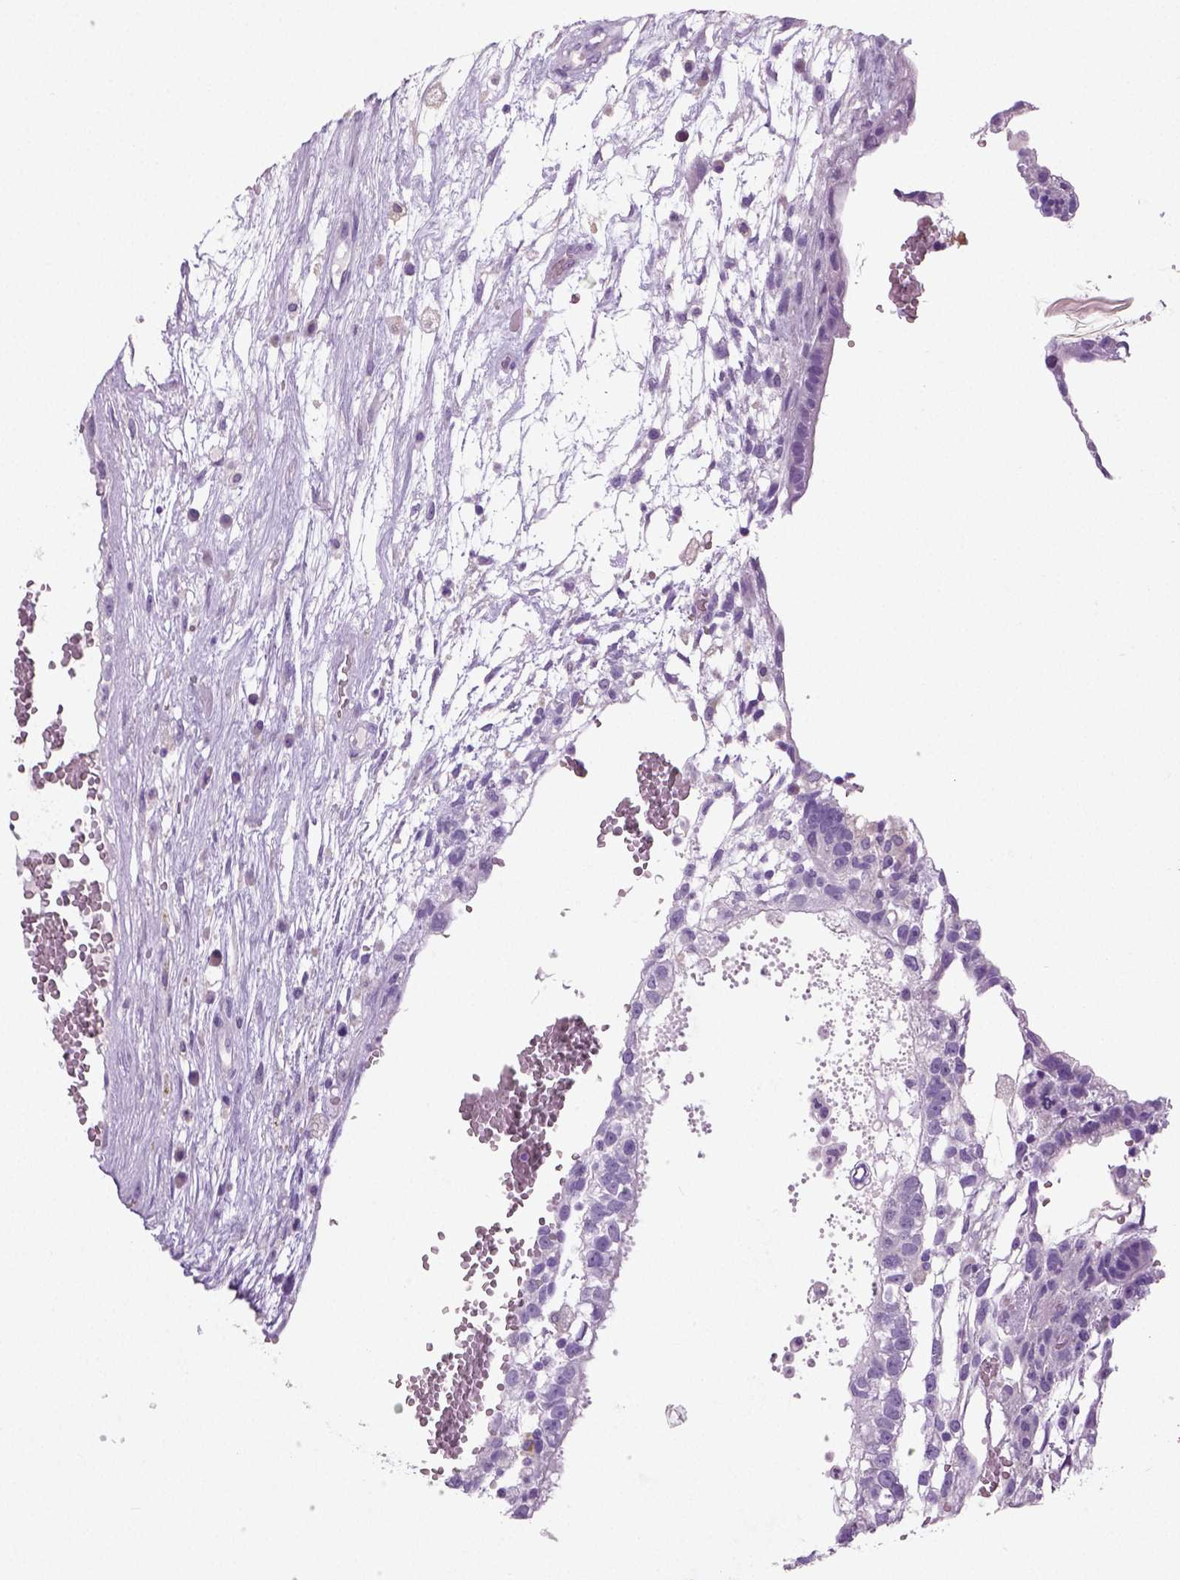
{"staining": {"intensity": "negative", "quantity": "none", "location": "none"}, "tissue": "testis cancer", "cell_type": "Tumor cells", "image_type": "cancer", "snomed": [{"axis": "morphology", "description": "Normal tissue, NOS"}, {"axis": "morphology", "description": "Carcinoma, Embryonal, NOS"}, {"axis": "topography", "description": "Testis"}], "caption": "Tumor cells are negative for protein expression in human embryonal carcinoma (testis). The staining is performed using DAB brown chromogen with nuclei counter-stained in using hematoxylin.", "gene": "NECAB2", "patient": {"sex": "male", "age": 32}}